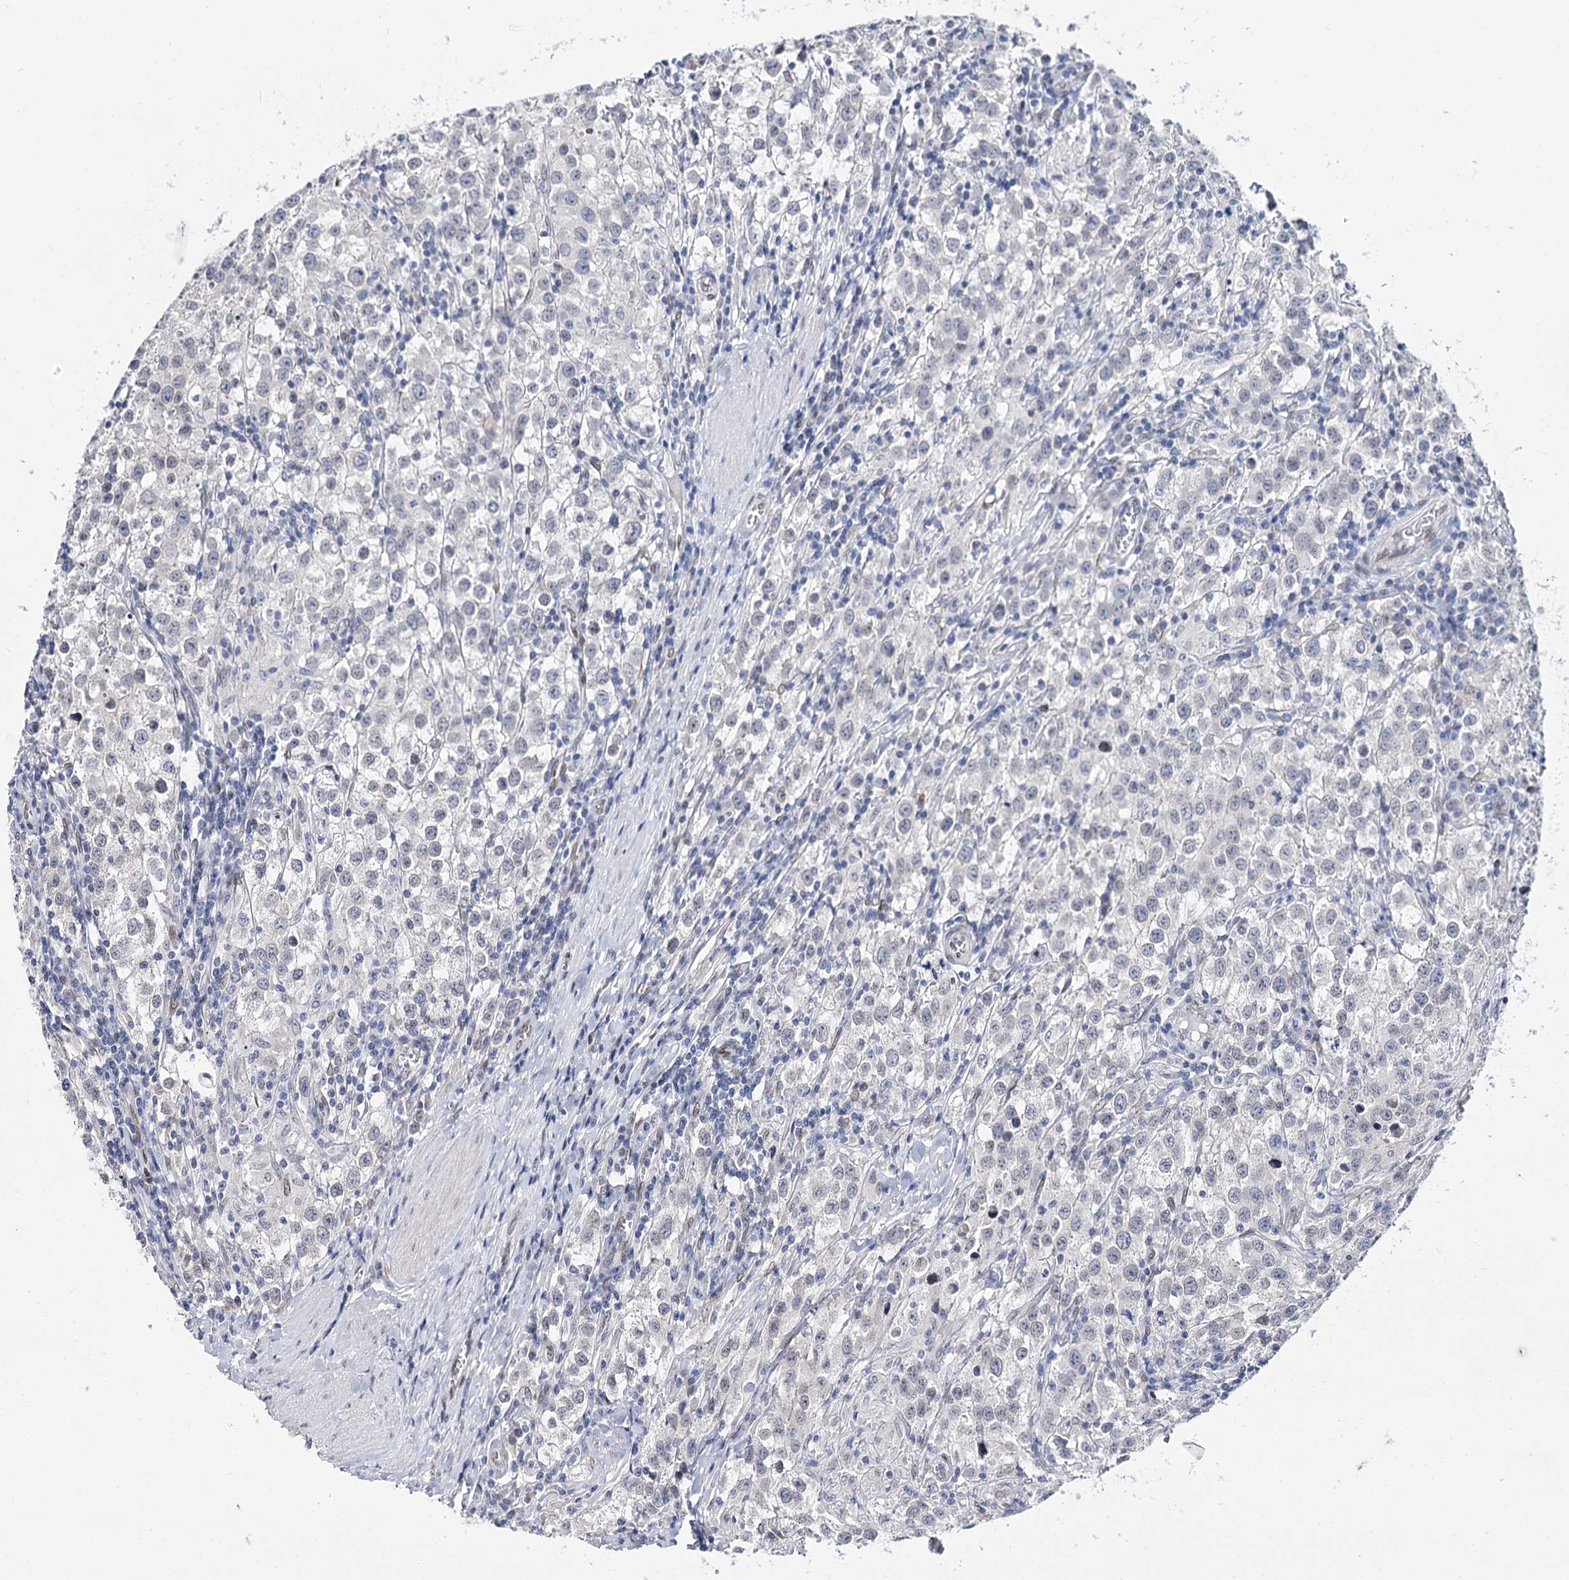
{"staining": {"intensity": "negative", "quantity": "none", "location": "none"}, "tissue": "testis cancer", "cell_type": "Tumor cells", "image_type": "cancer", "snomed": [{"axis": "morphology", "description": "Seminoma, NOS"}, {"axis": "morphology", "description": "Carcinoma, Embryonal, NOS"}, {"axis": "topography", "description": "Testis"}], "caption": "Immunohistochemistry photomicrograph of neoplastic tissue: testis cancer (seminoma) stained with DAB (3,3'-diaminobenzidine) shows no significant protein expression in tumor cells. (DAB IHC with hematoxylin counter stain).", "gene": "TMEM201", "patient": {"sex": "male", "age": 43}}